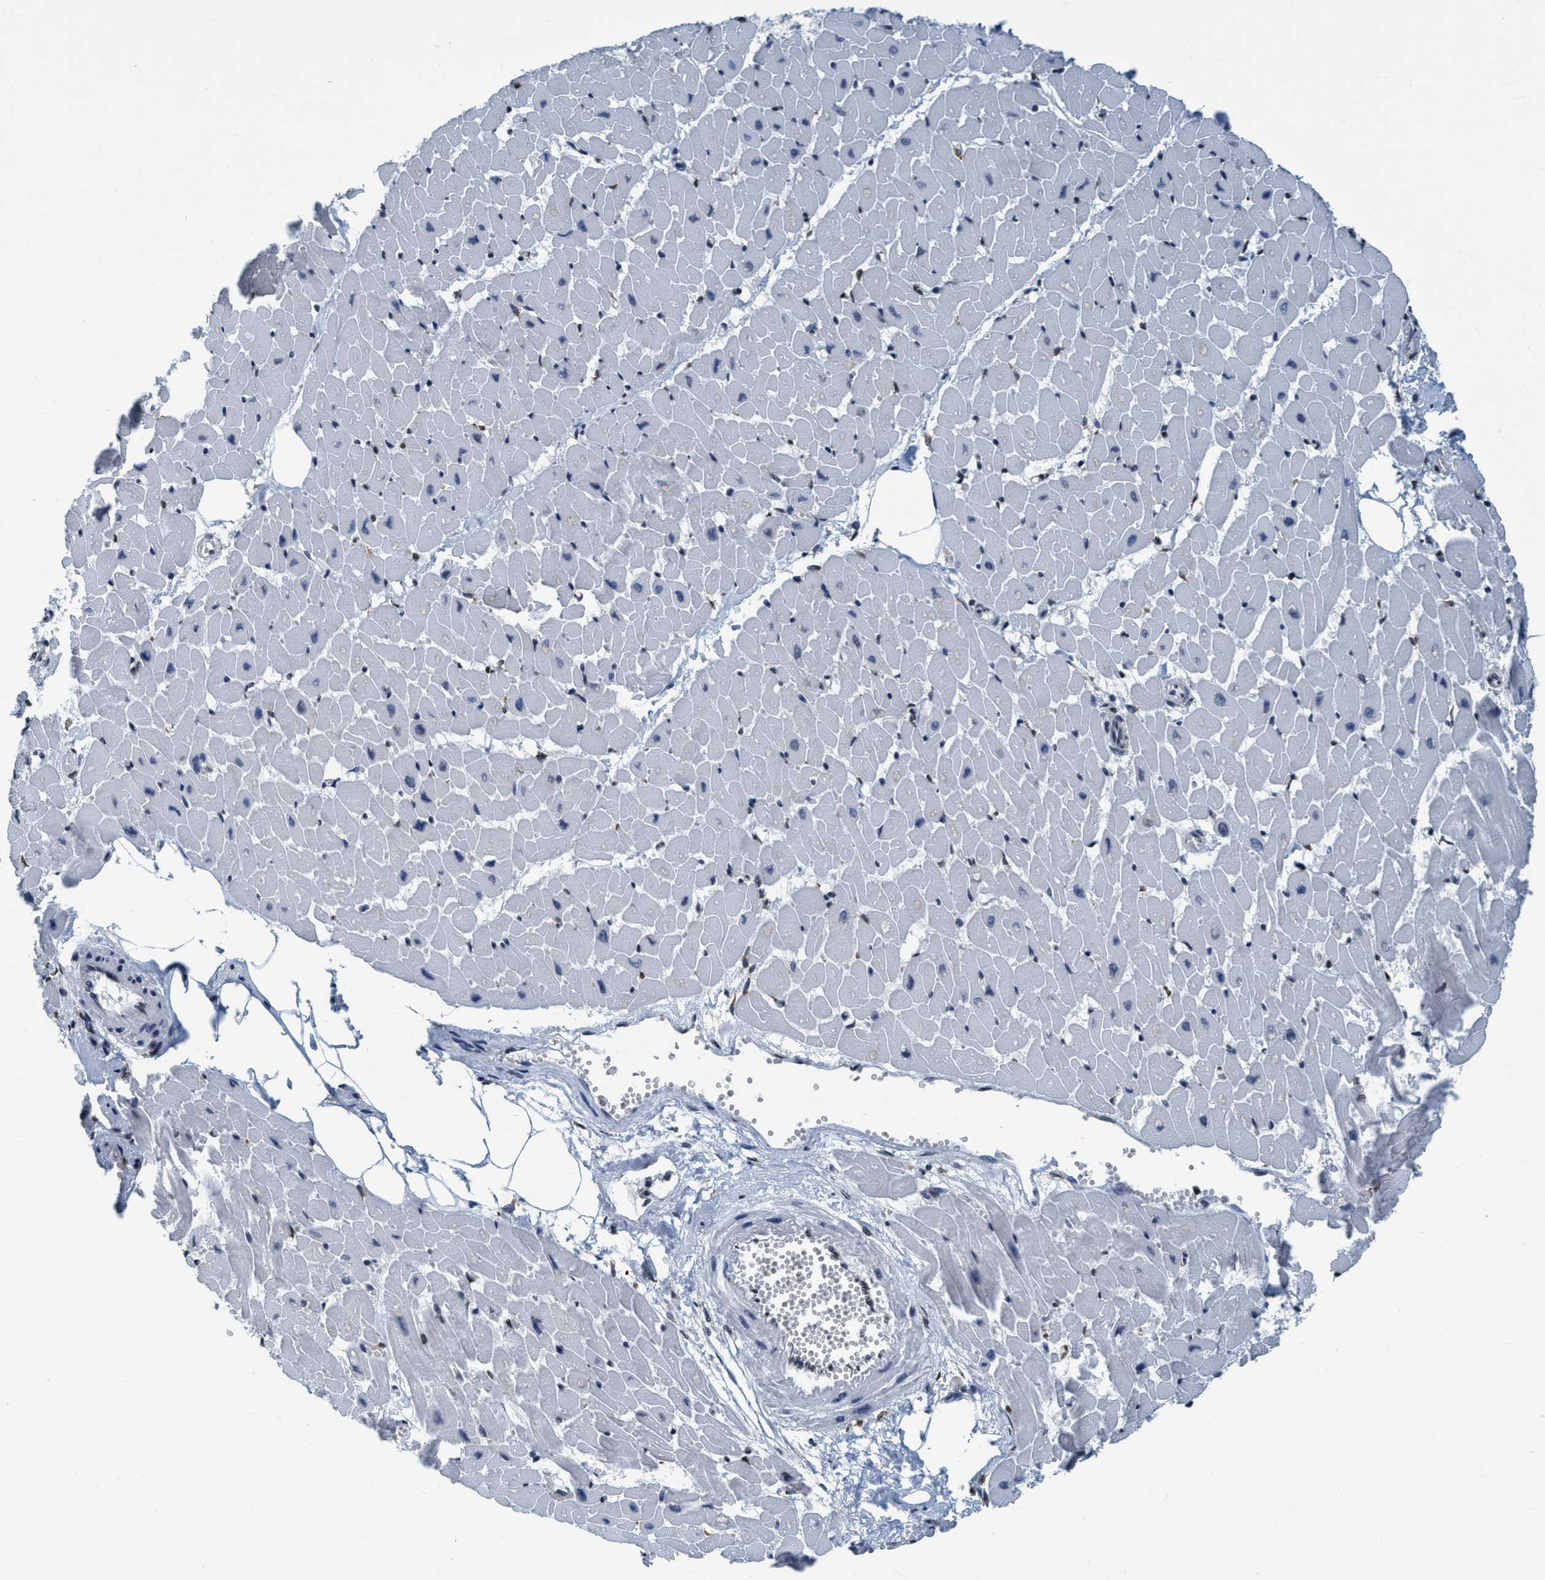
{"staining": {"intensity": "weak", "quantity": "<25%", "location": "nuclear"}, "tissue": "heart muscle", "cell_type": "Cardiomyocytes", "image_type": "normal", "snomed": [{"axis": "morphology", "description": "Normal tissue, NOS"}, {"axis": "topography", "description": "Heart"}], "caption": "Protein analysis of normal heart muscle demonstrates no significant expression in cardiomyocytes. Brightfield microscopy of immunohistochemistry (IHC) stained with DAB (brown) and hematoxylin (blue), captured at high magnification.", "gene": "CCNE2", "patient": {"sex": "female", "age": 19}}